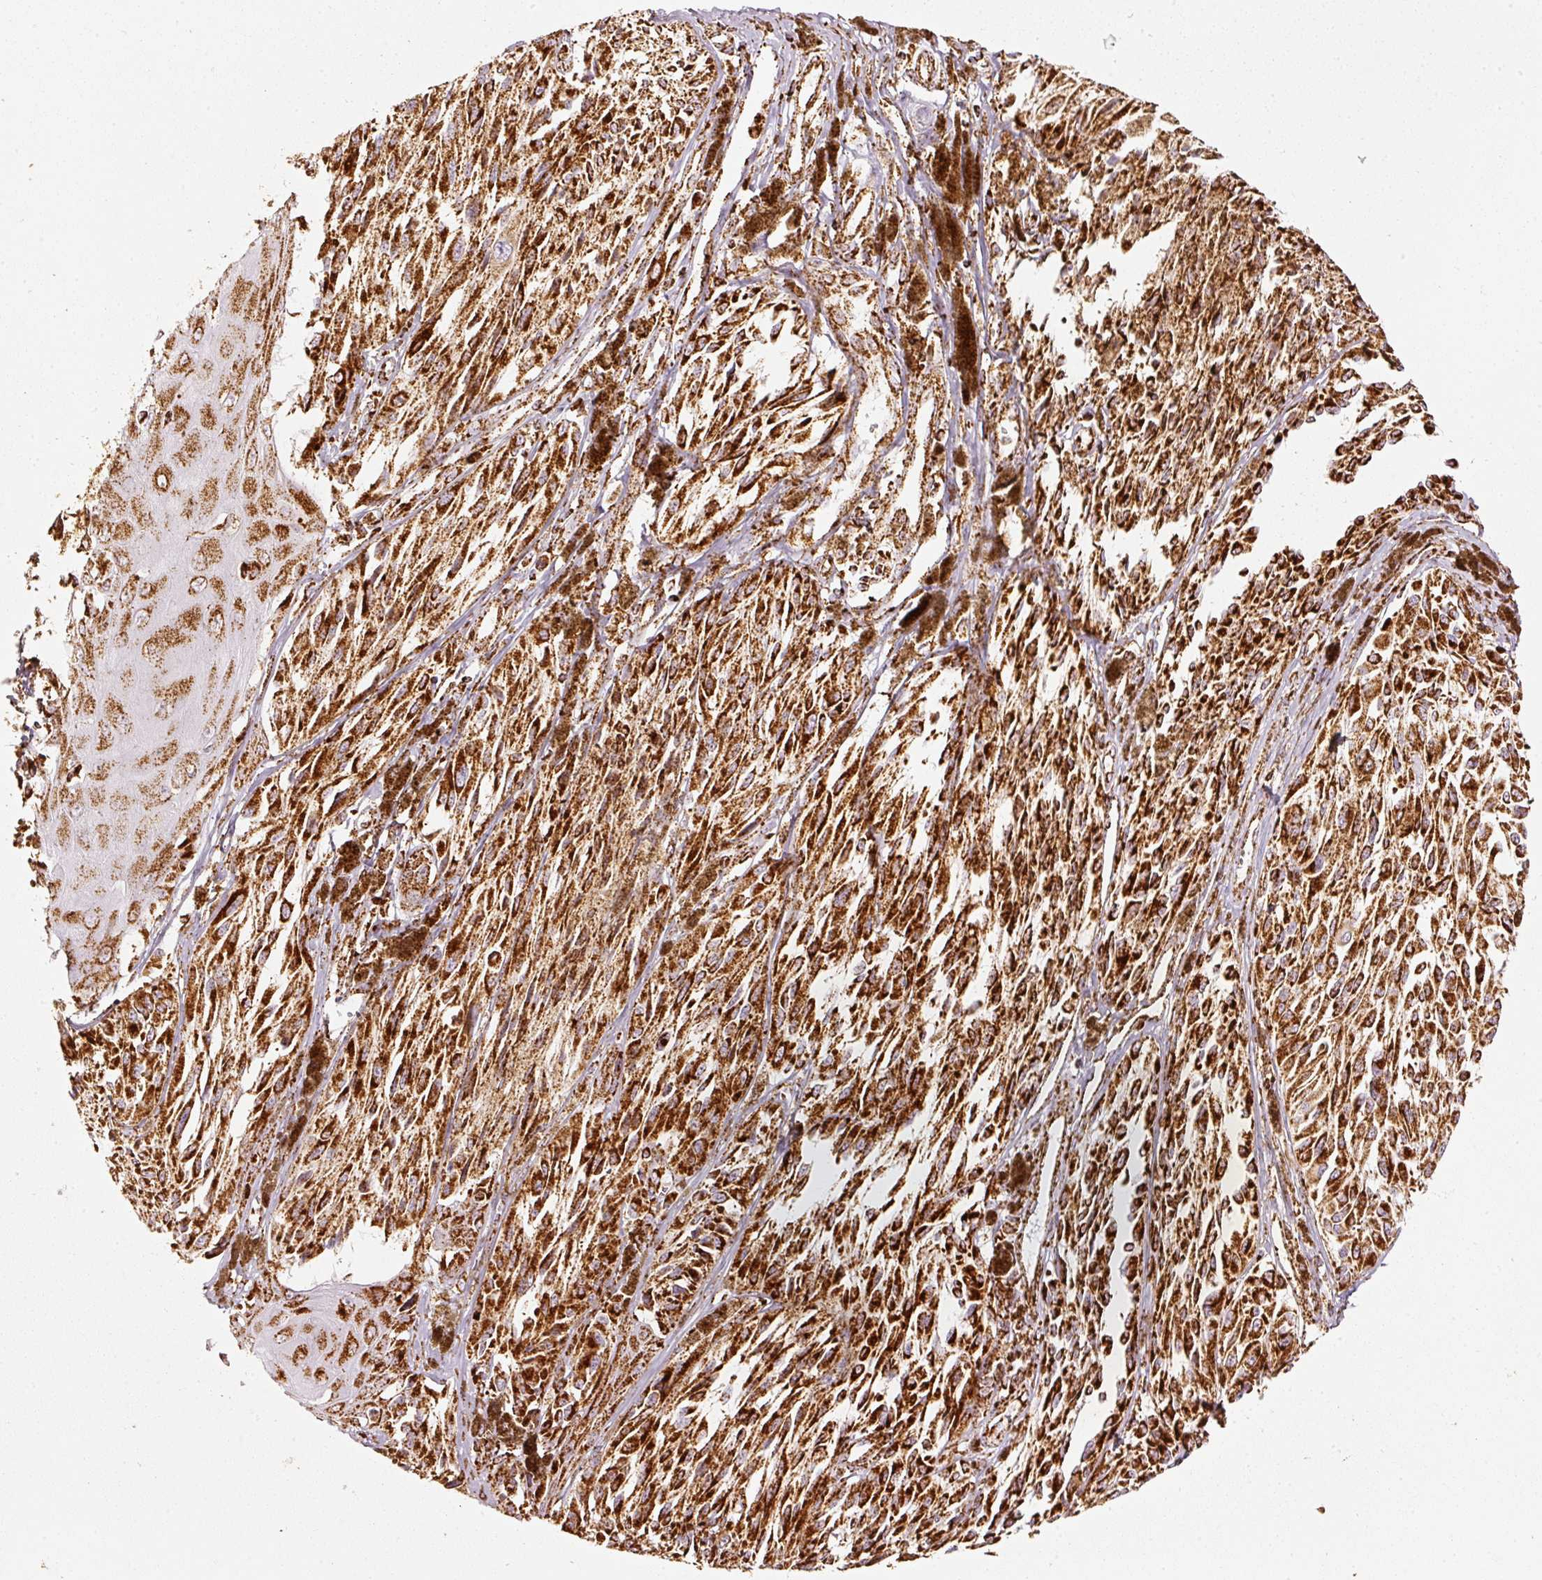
{"staining": {"intensity": "strong", "quantity": ">75%", "location": "cytoplasmic/membranous"}, "tissue": "melanoma", "cell_type": "Tumor cells", "image_type": "cancer", "snomed": [{"axis": "morphology", "description": "Malignant melanoma, NOS"}, {"axis": "topography", "description": "Skin"}], "caption": "Immunohistochemical staining of human melanoma exhibits strong cytoplasmic/membranous protein expression in approximately >75% of tumor cells. Immunohistochemistry (ihc) stains the protein in brown and the nuclei are stained blue.", "gene": "UQCRC1", "patient": {"sex": "male", "age": 94}}